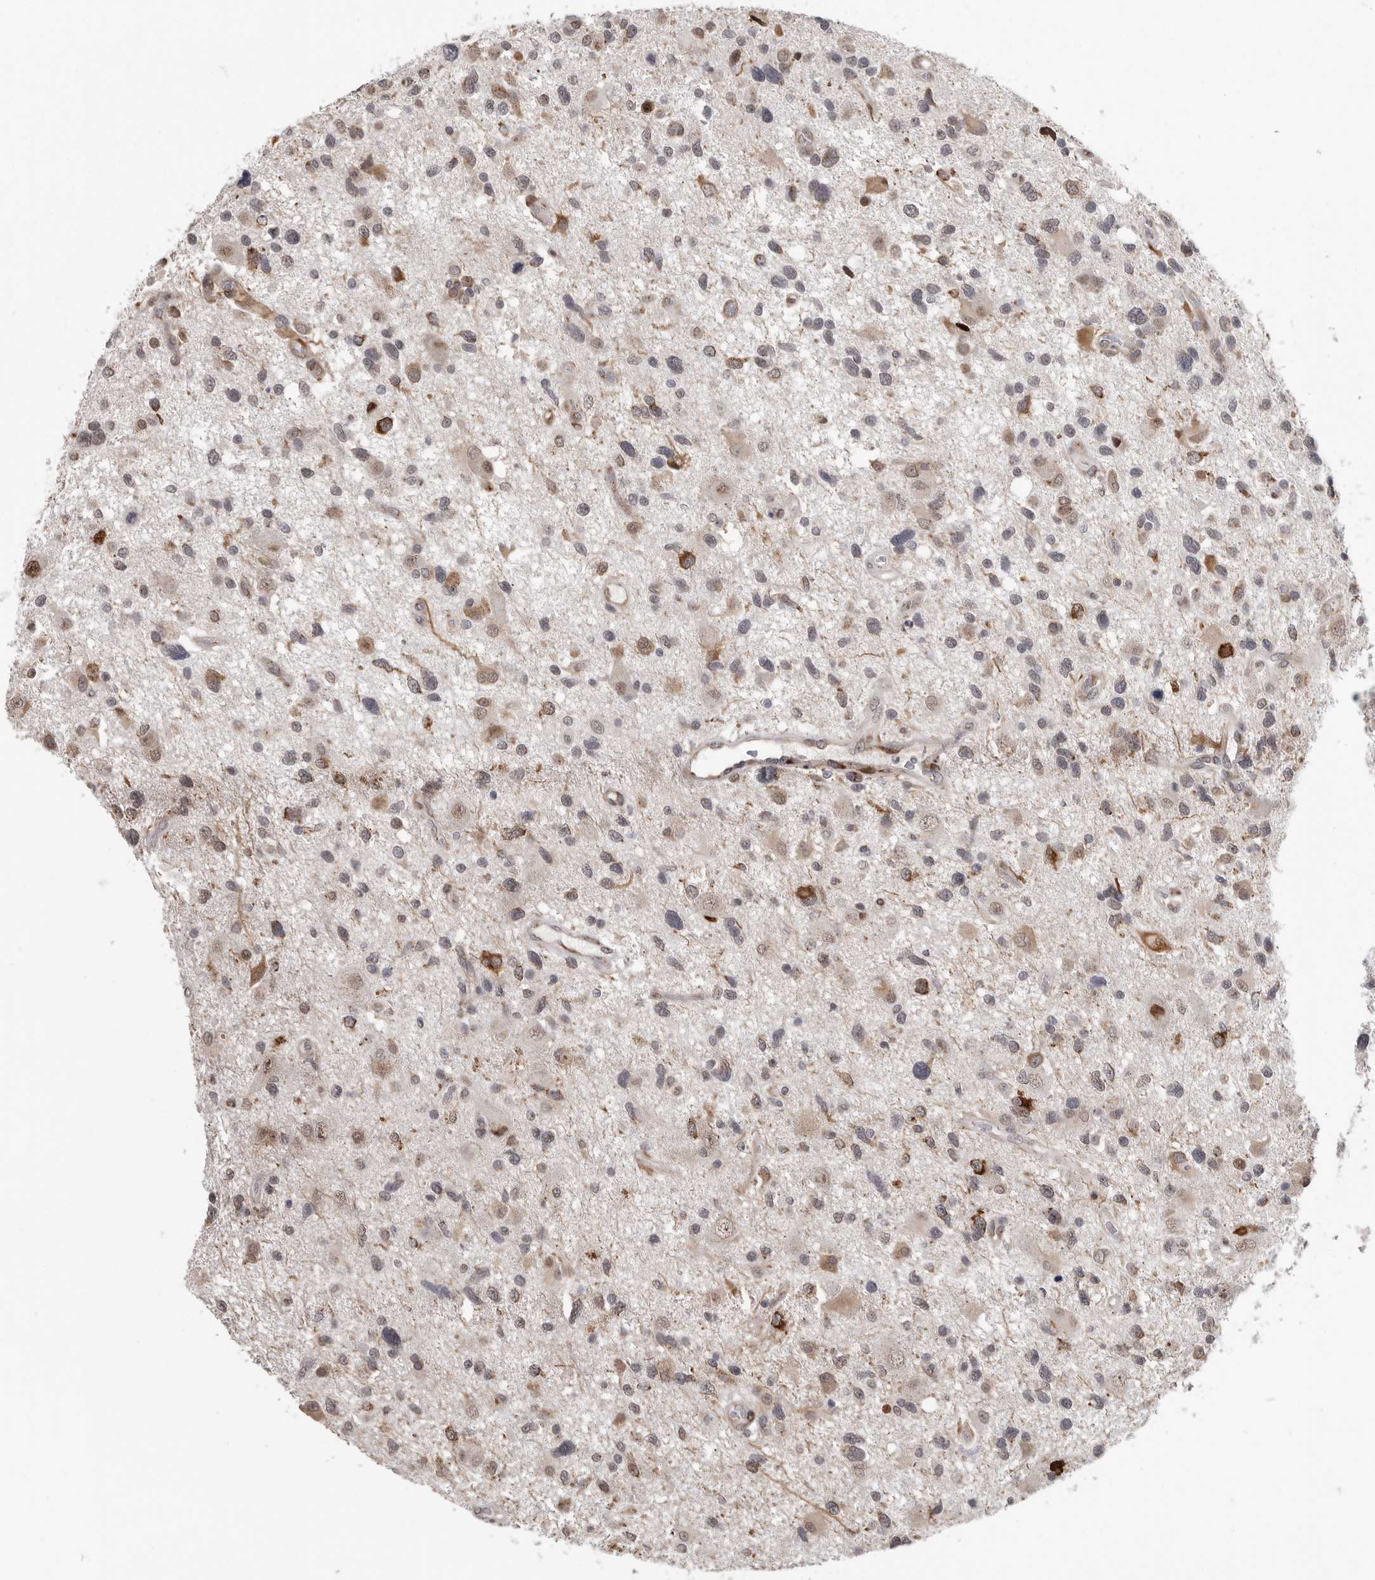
{"staining": {"intensity": "moderate", "quantity": "<25%", "location": "cytoplasmic/membranous,nuclear"}, "tissue": "glioma", "cell_type": "Tumor cells", "image_type": "cancer", "snomed": [{"axis": "morphology", "description": "Glioma, malignant, High grade"}, {"axis": "topography", "description": "Brain"}], "caption": "Malignant glioma (high-grade) stained for a protein (brown) exhibits moderate cytoplasmic/membranous and nuclear positive positivity in approximately <25% of tumor cells.", "gene": "RALGPS2", "patient": {"sex": "male", "age": 33}}